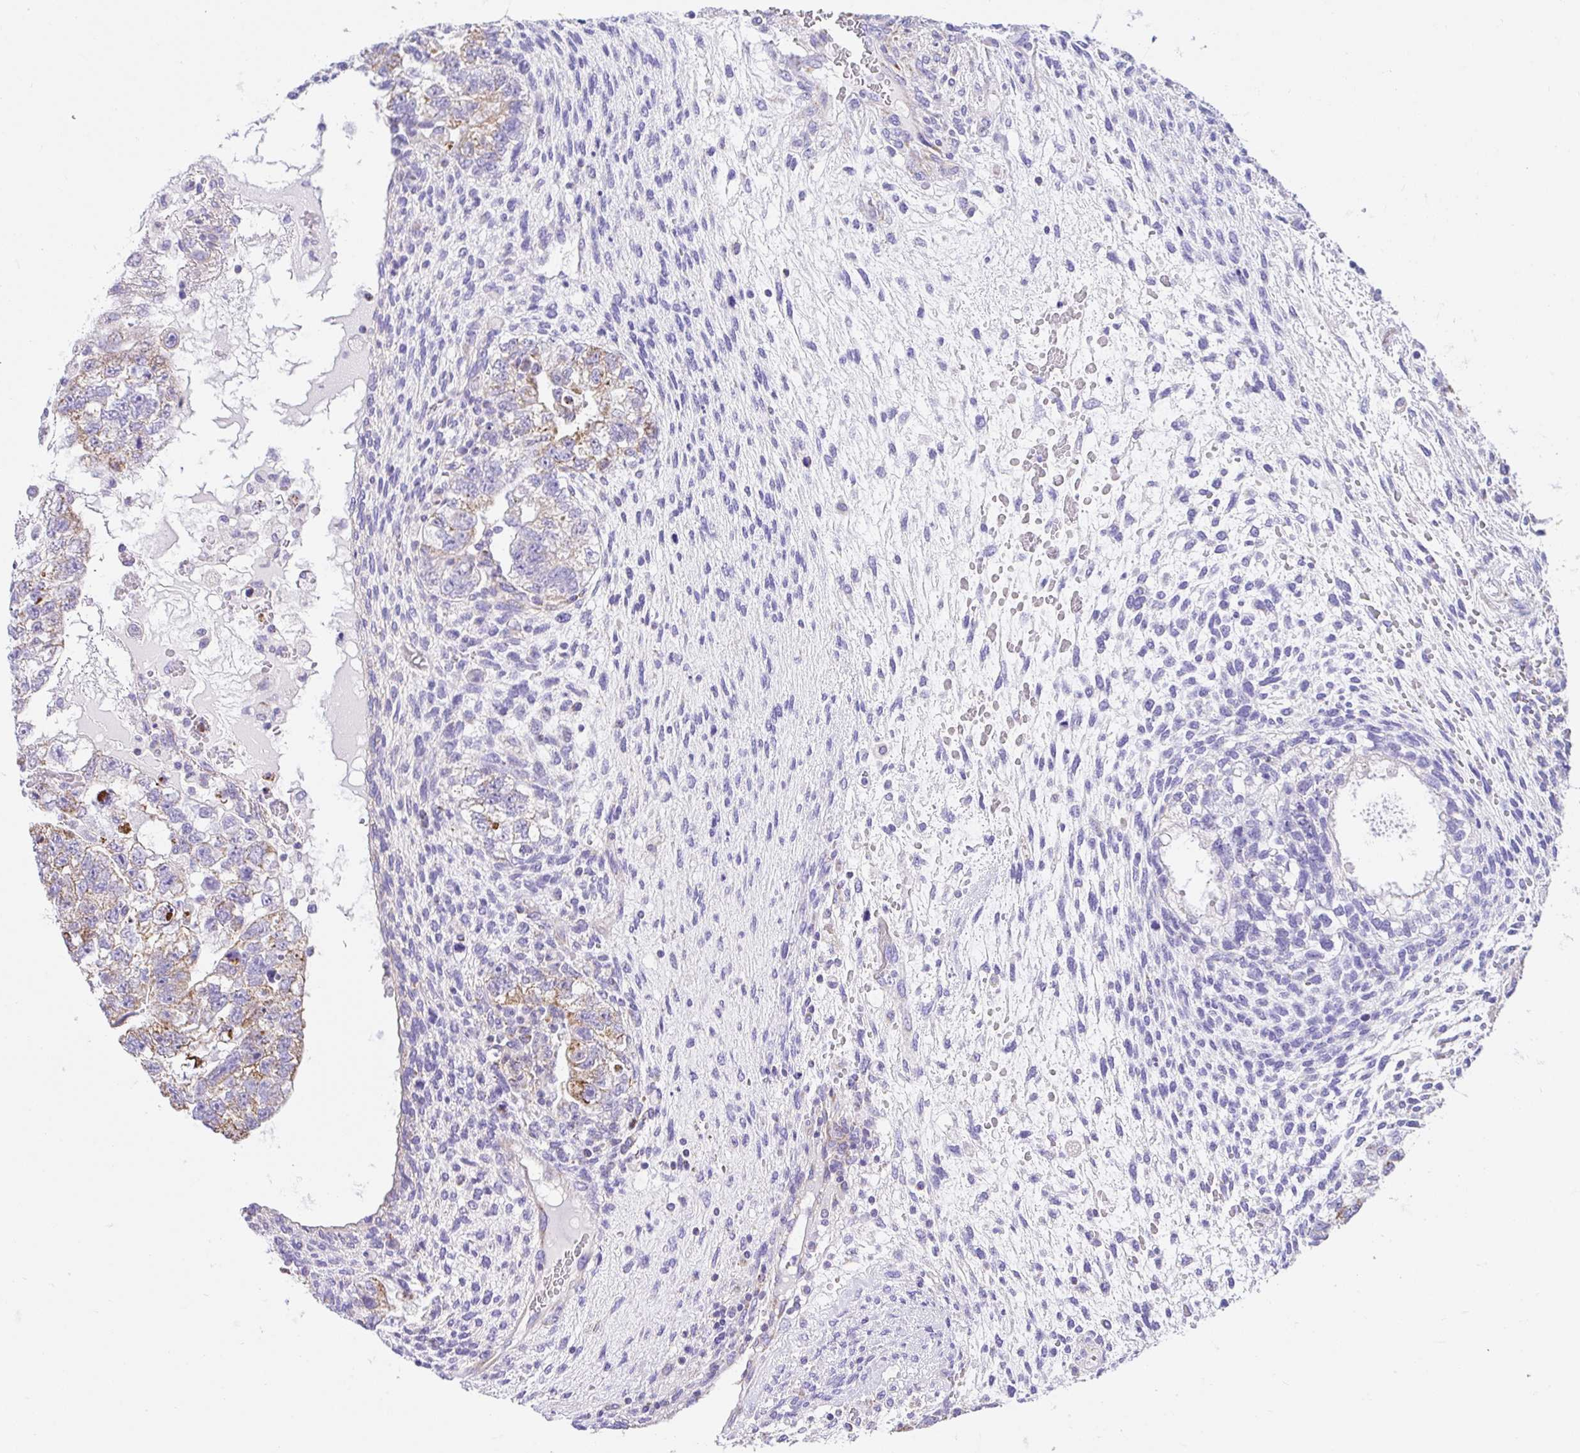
{"staining": {"intensity": "moderate", "quantity": "25%-75%", "location": "cytoplasmic/membranous"}, "tissue": "testis cancer", "cell_type": "Tumor cells", "image_type": "cancer", "snomed": [{"axis": "morphology", "description": "Normal tissue, NOS"}, {"axis": "morphology", "description": "Carcinoma, Embryonal, NOS"}, {"axis": "topography", "description": "Testis"}], "caption": "IHC (DAB (3,3'-diaminobenzidine)) staining of human testis cancer displays moderate cytoplasmic/membranous protein staining in approximately 25%-75% of tumor cells.", "gene": "SLC13A1", "patient": {"sex": "male", "age": 36}}